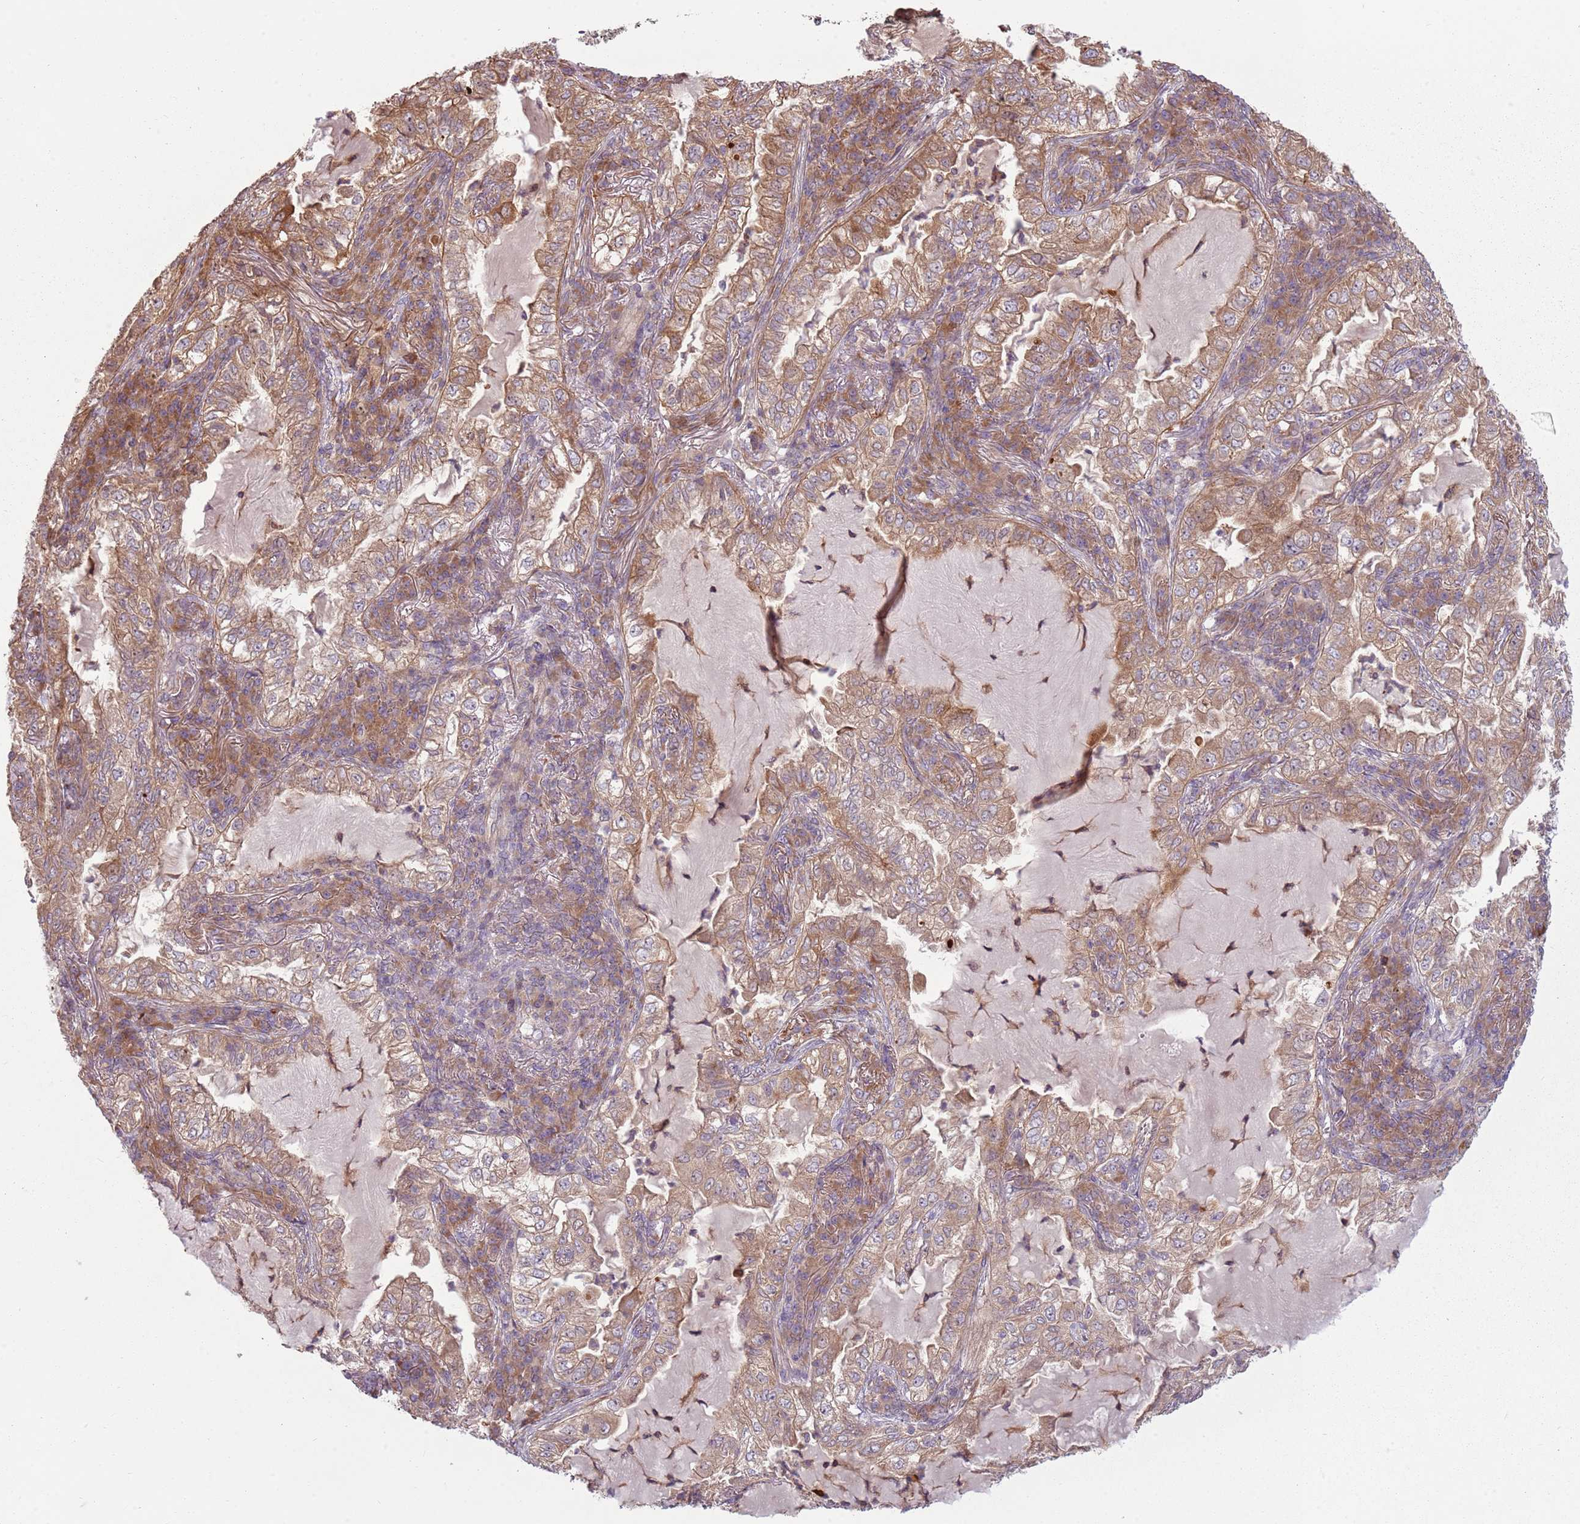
{"staining": {"intensity": "moderate", "quantity": ">75%", "location": "cytoplasmic/membranous"}, "tissue": "lung cancer", "cell_type": "Tumor cells", "image_type": "cancer", "snomed": [{"axis": "morphology", "description": "Adenocarcinoma, NOS"}, {"axis": "topography", "description": "Lung"}], "caption": "Tumor cells exhibit moderate cytoplasmic/membranous expression in about >75% of cells in lung cancer (adenocarcinoma). The staining was performed using DAB (3,3'-diaminobenzidine) to visualize the protein expression in brown, while the nuclei were stained in blue with hematoxylin (Magnification: 20x).", "gene": "RPL21", "patient": {"sex": "female", "age": 73}}